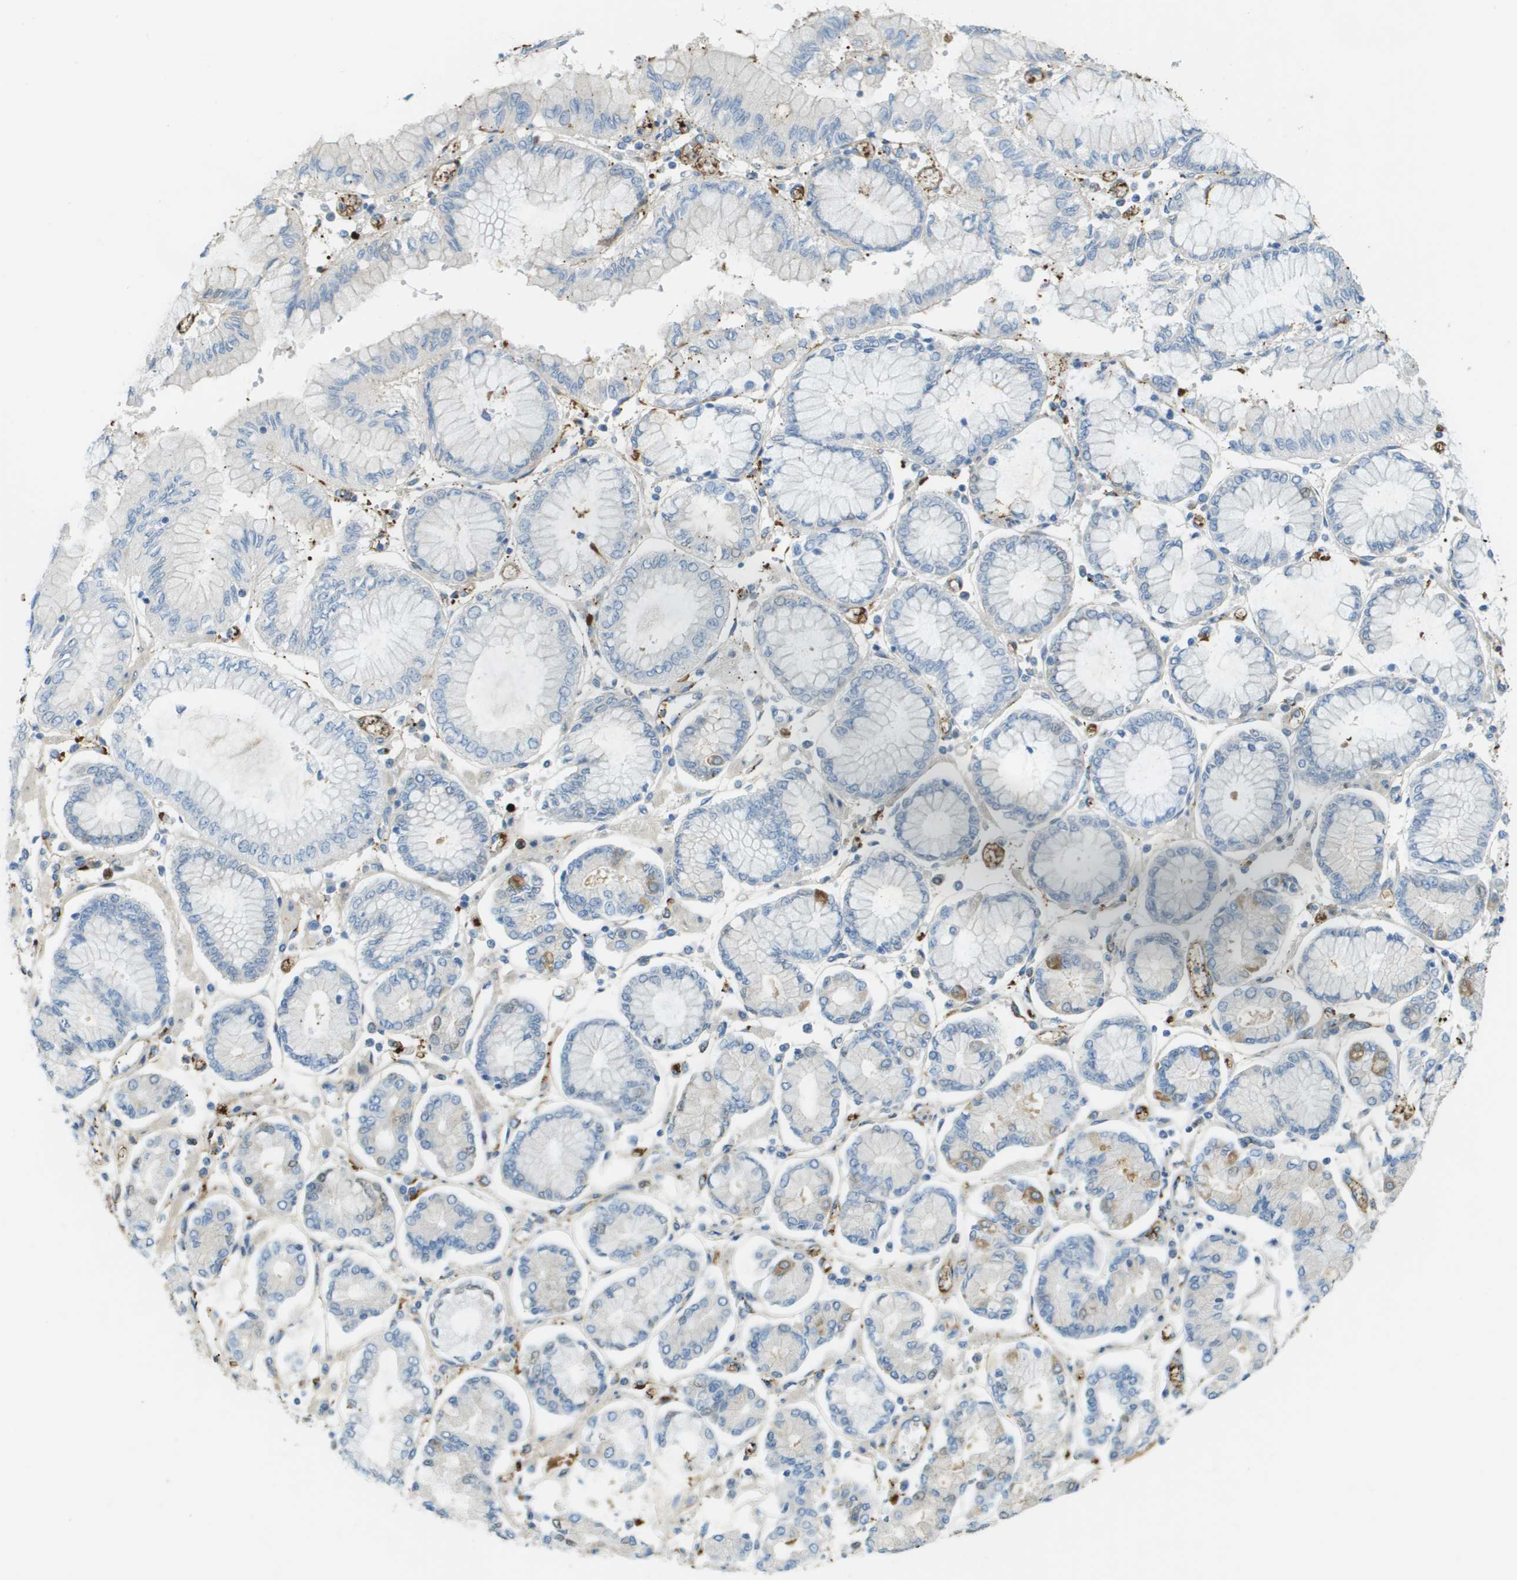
{"staining": {"intensity": "negative", "quantity": "none", "location": "none"}, "tissue": "stomach cancer", "cell_type": "Tumor cells", "image_type": "cancer", "snomed": [{"axis": "morphology", "description": "Adenocarcinoma, NOS"}, {"axis": "topography", "description": "Stomach"}], "caption": "Stomach adenocarcinoma was stained to show a protein in brown. There is no significant staining in tumor cells.", "gene": "DCN", "patient": {"sex": "male", "age": 76}}